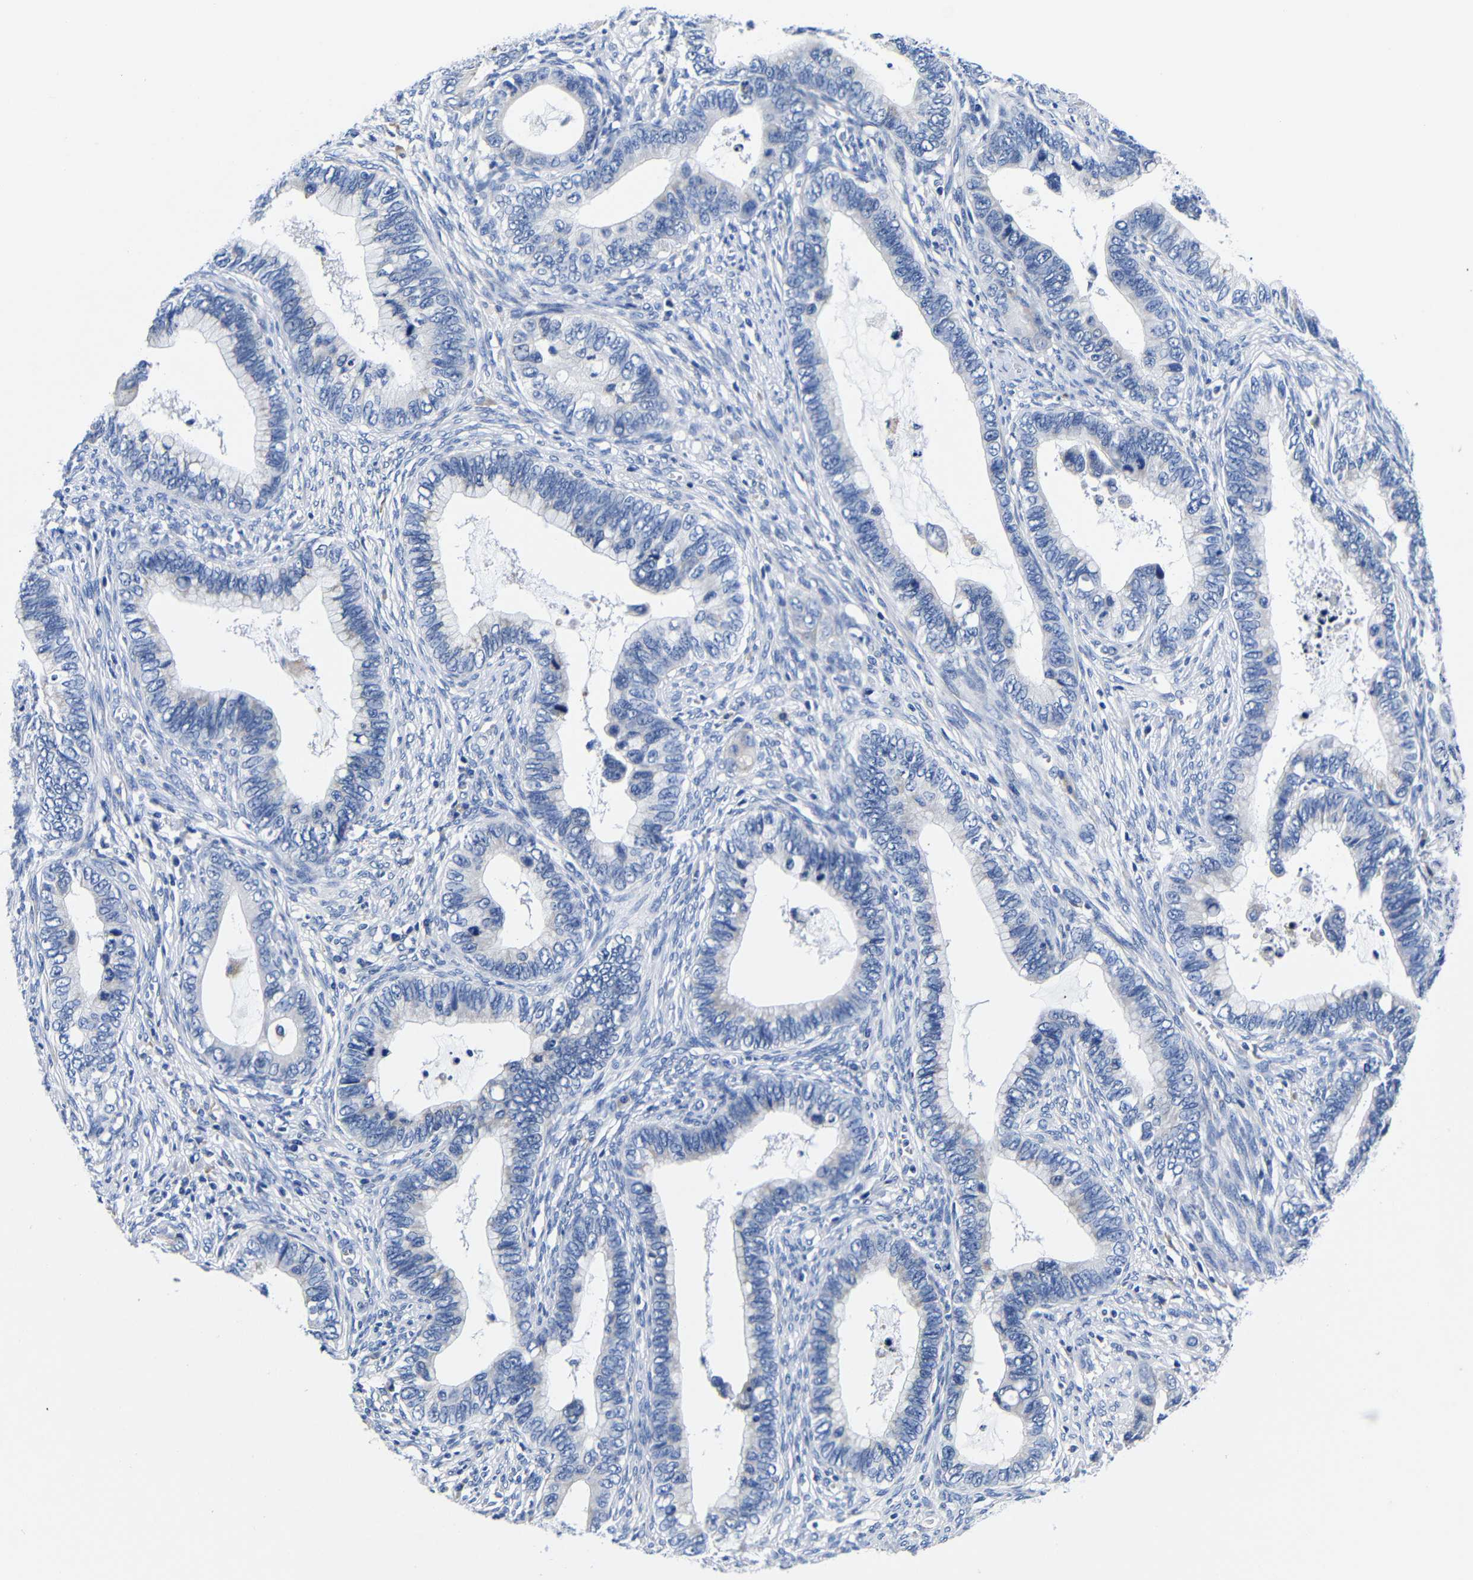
{"staining": {"intensity": "negative", "quantity": "none", "location": "none"}, "tissue": "cervical cancer", "cell_type": "Tumor cells", "image_type": "cancer", "snomed": [{"axis": "morphology", "description": "Adenocarcinoma, NOS"}, {"axis": "topography", "description": "Cervix"}], "caption": "High magnification brightfield microscopy of cervical cancer stained with DAB (brown) and counterstained with hematoxylin (blue): tumor cells show no significant positivity.", "gene": "CLEC4G", "patient": {"sex": "female", "age": 44}}